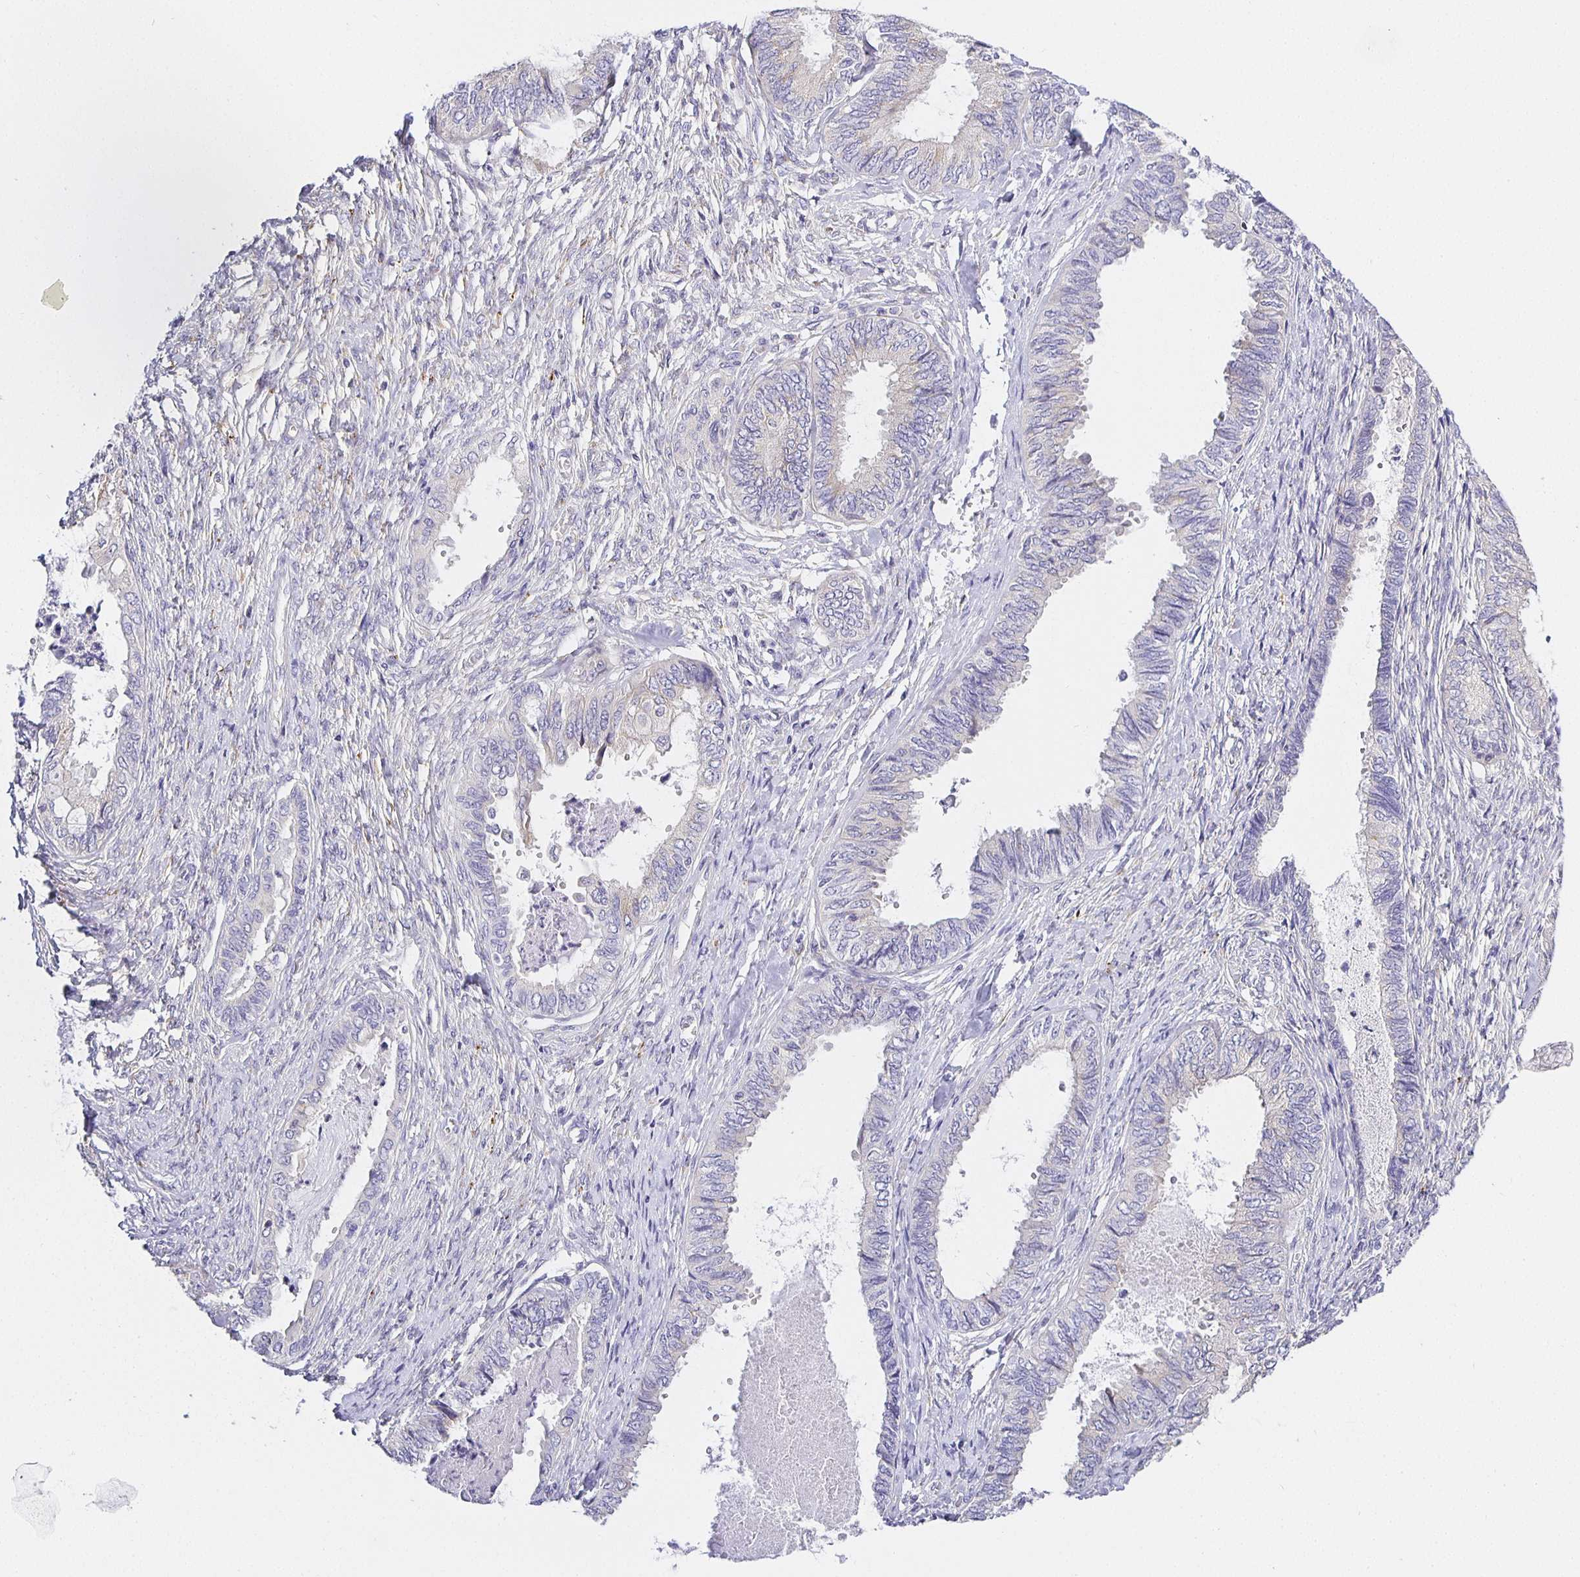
{"staining": {"intensity": "negative", "quantity": "none", "location": "none"}, "tissue": "ovarian cancer", "cell_type": "Tumor cells", "image_type": "cancer", "snomed": [{"axis": "morphology", "description": "Carcinoma, endometroid"}, {"axis": "topography", "description": "Ovary"}], "caption": "DAB immunohistochemical staining of human endometroid carcinoma (ovarian) exhibits no significant positivity in tumor cells.", "gene": "OPALIN", "patient": {"sex": "female", "age": 70}}